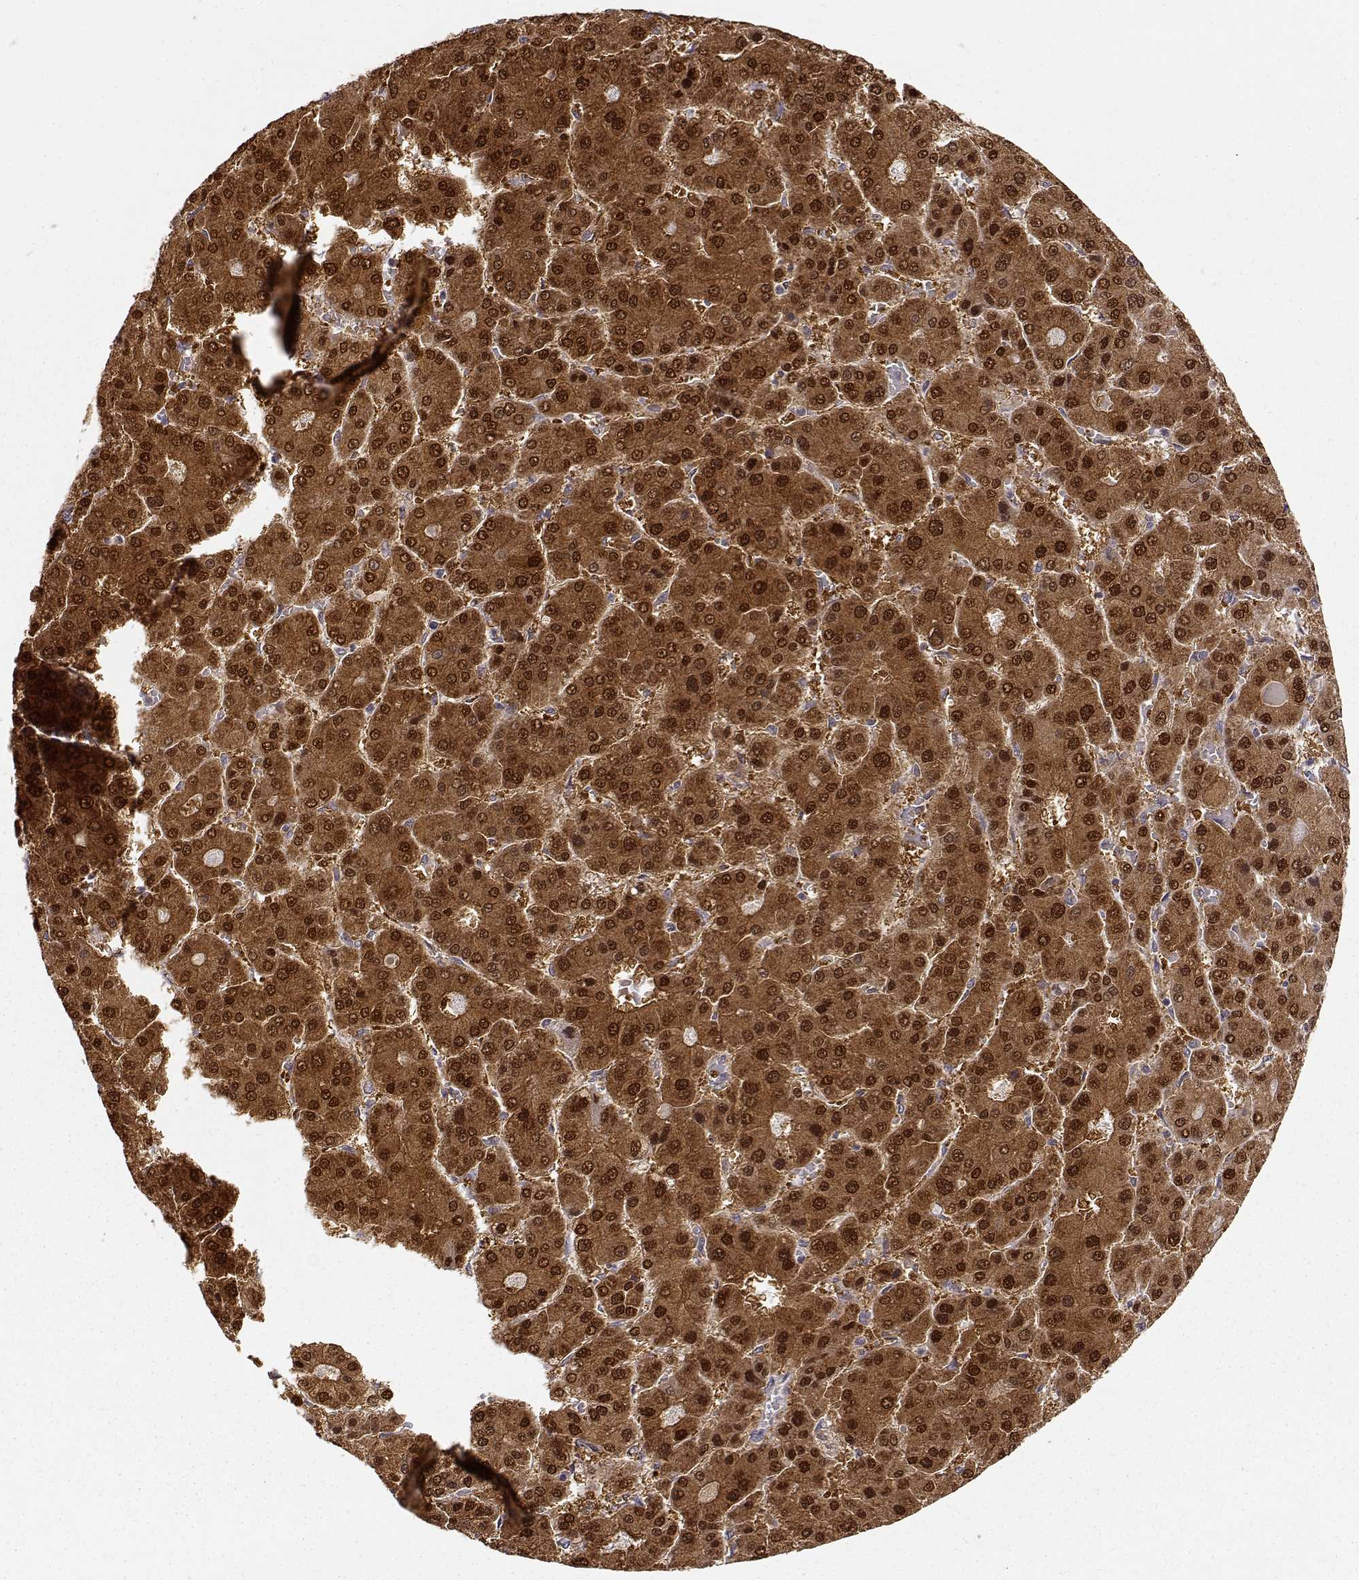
{"staining": {"intensity": "strong", "quantity": ">75%", "location": "cytoplasmic/membranous,nuclear"}, "tissue": "liver cancer", "cell_type": "Tumor cells", "image_type": "cancer", "snomed": [{"axis": "morphology", "description": "Carcinoma, Hepatocellular, NOS"}, {"axis": "topography", "description": "Liver"}], "caption": "Immunohistochemical staining of human liver hepatocellular carcinoma shows high levels of strong cytoplasmic/membranous and nuclear protein positivity in about >75% of tumor cells.", "gene": "ERGIC2", "patient": {"sex": "male", "age": 70}}